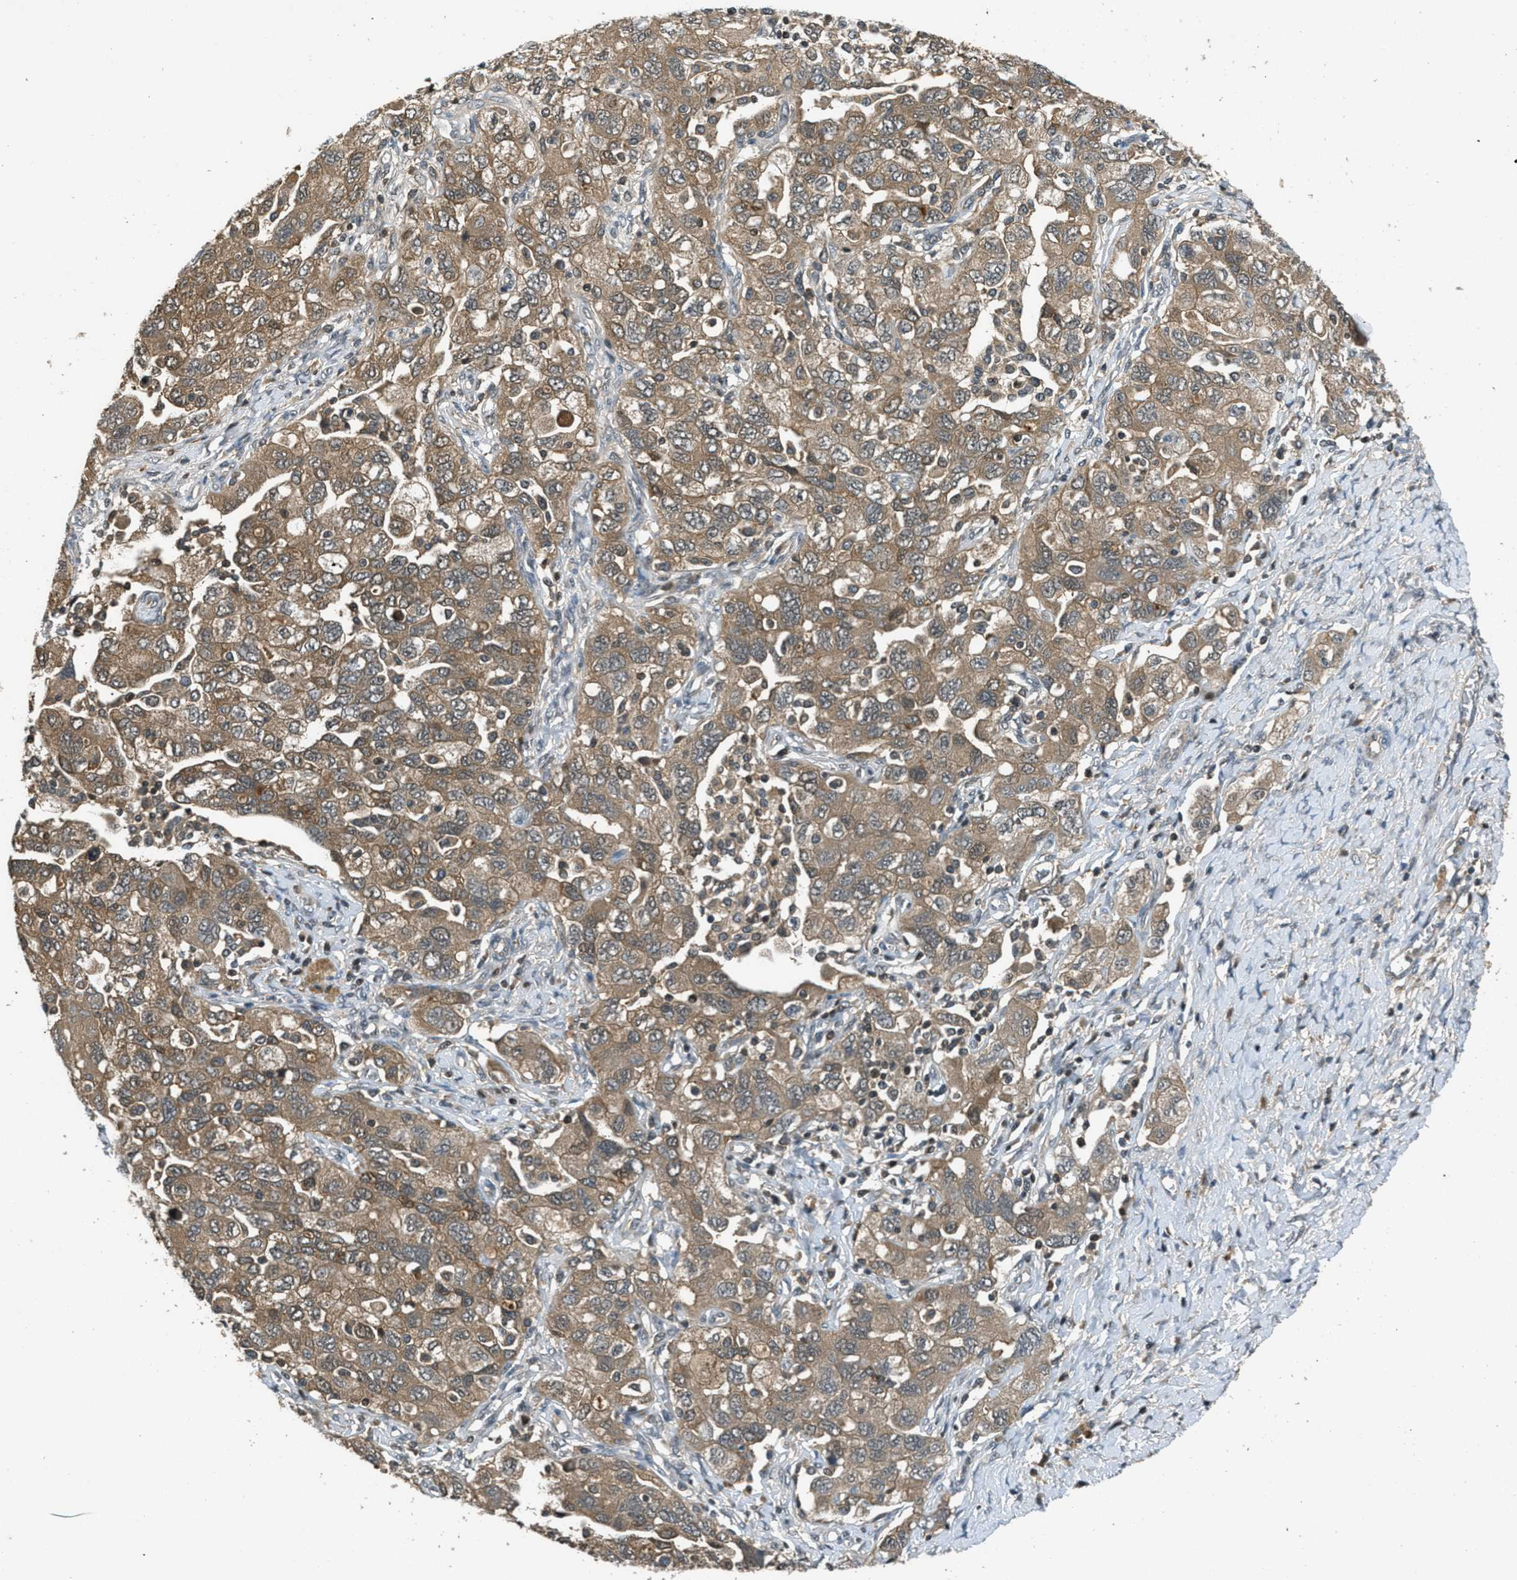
{"staining": {"intensity": "moderate", "quantity": ">75%", "location": "cytoplasmic/membranous"}, "tissue": "ovarian cancer", "cell_type": "Tumor cells", "image_type": "cancer", "snomed": [{"axis": "morphology", "description": "Carcinoma, NOS"}, {"axis": "morphology", "description": "Cystadenocarcinoma, serous, NOS"}, {"axis": "topography", "description": "Ovary"}], "caption": "Ovarian serous cystadenocarcinoma stained with a protein marker exhibits moderate staining in tumor cells.", "gene": "DUSP6", "patient": {"sex": "female", "age": 69}}